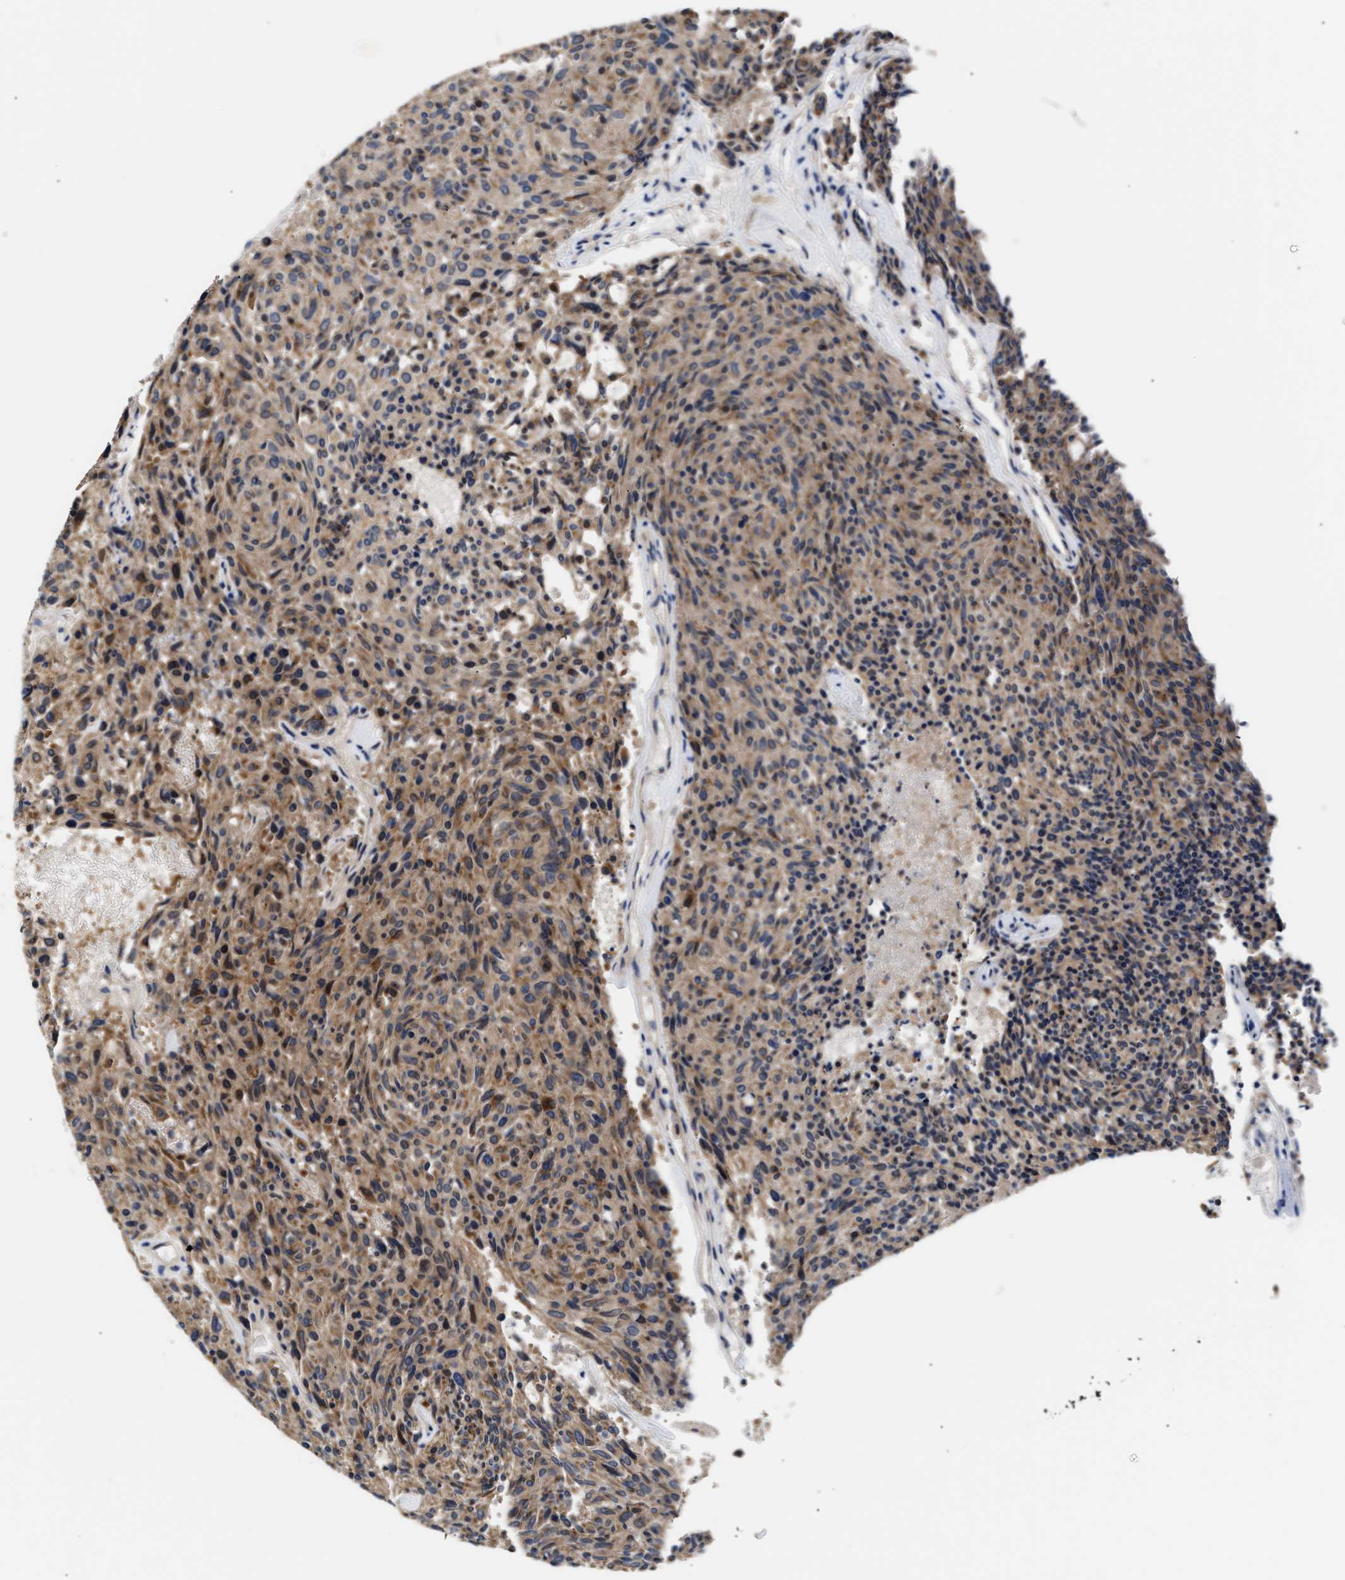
{"staining": {"intensity": "moderate", "quantity": "25%-75%", "location": "cytoplasmic/membranous"}, "tissue": "carcinoid", "cell_type": "Tumor cells", "image_type": "cancer", "snomed": [{"axis": "morphology", "description": "Carcinoid, malignant, NOS"}, {"axis": "topography", "description": "Pancreas"}], "caption": "Immunohistochemical staining of malignant carcinoid exhibits medium levels of moderate cytoplasmic/membranous protein staining in about 25%-75% of tumor cells.", "gene": "CCDC146", "patient": {"sex": "female", "age": 54}}